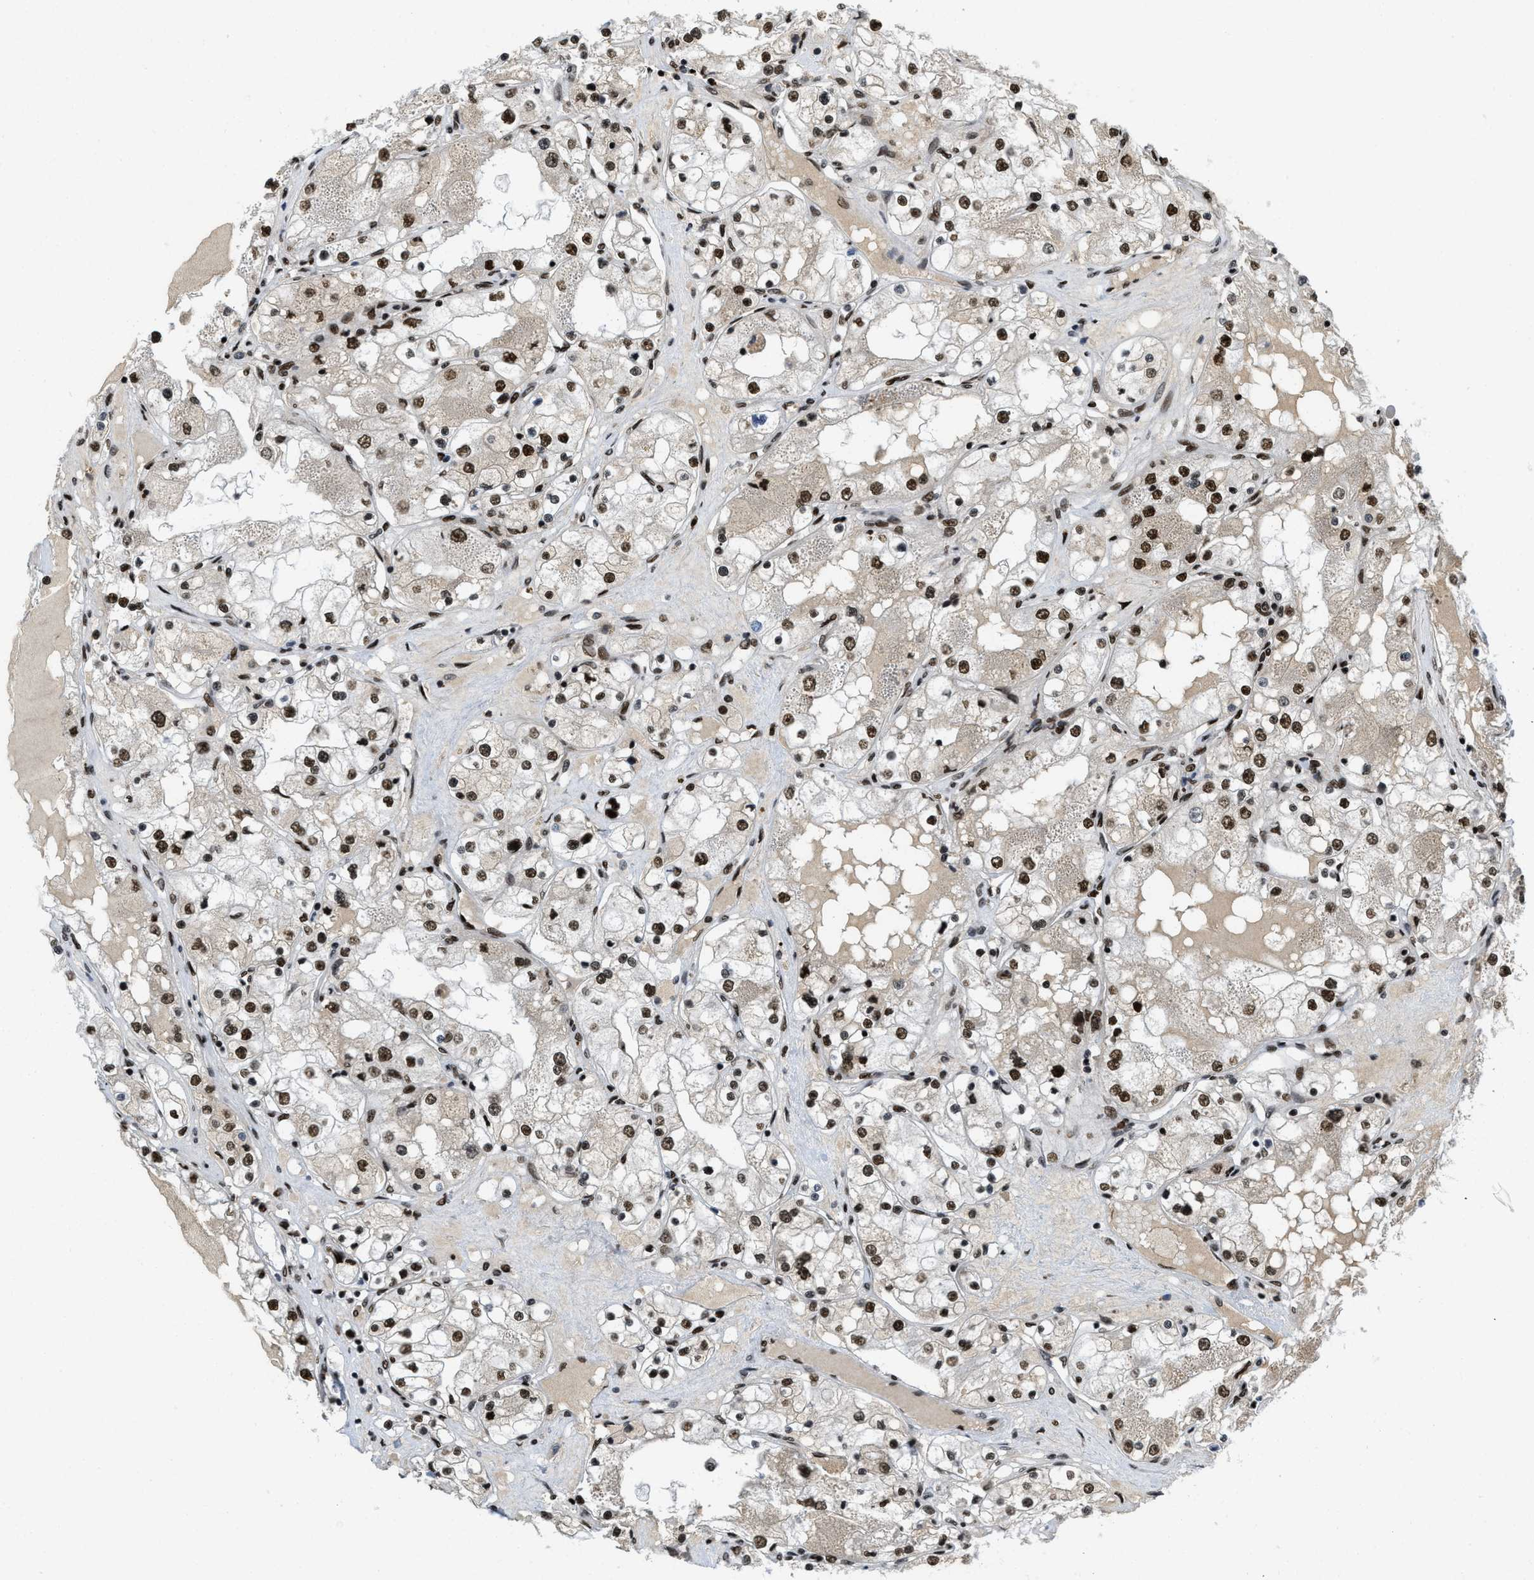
{"staining": {"intensity": "strong", "quantity": ">75%", "location": "nuclear"}, "tissue": "renal cancer", "cell_type": "Tumor cells", "image_type": "cancer", "snomed": [{"axis": "morphology", "description": "Adenocarcinoma, NOS"}, {"axis": "topography", "description": "Kidney"}], "caption": "Strong nuclear expression is seen in about >75% of tumor cells in renal cancer. (brown staining indicates protein expression, while blue staining denotes nuclei).", "gene": "RFX5", "patient": {"sex": "male", "age": 68}}